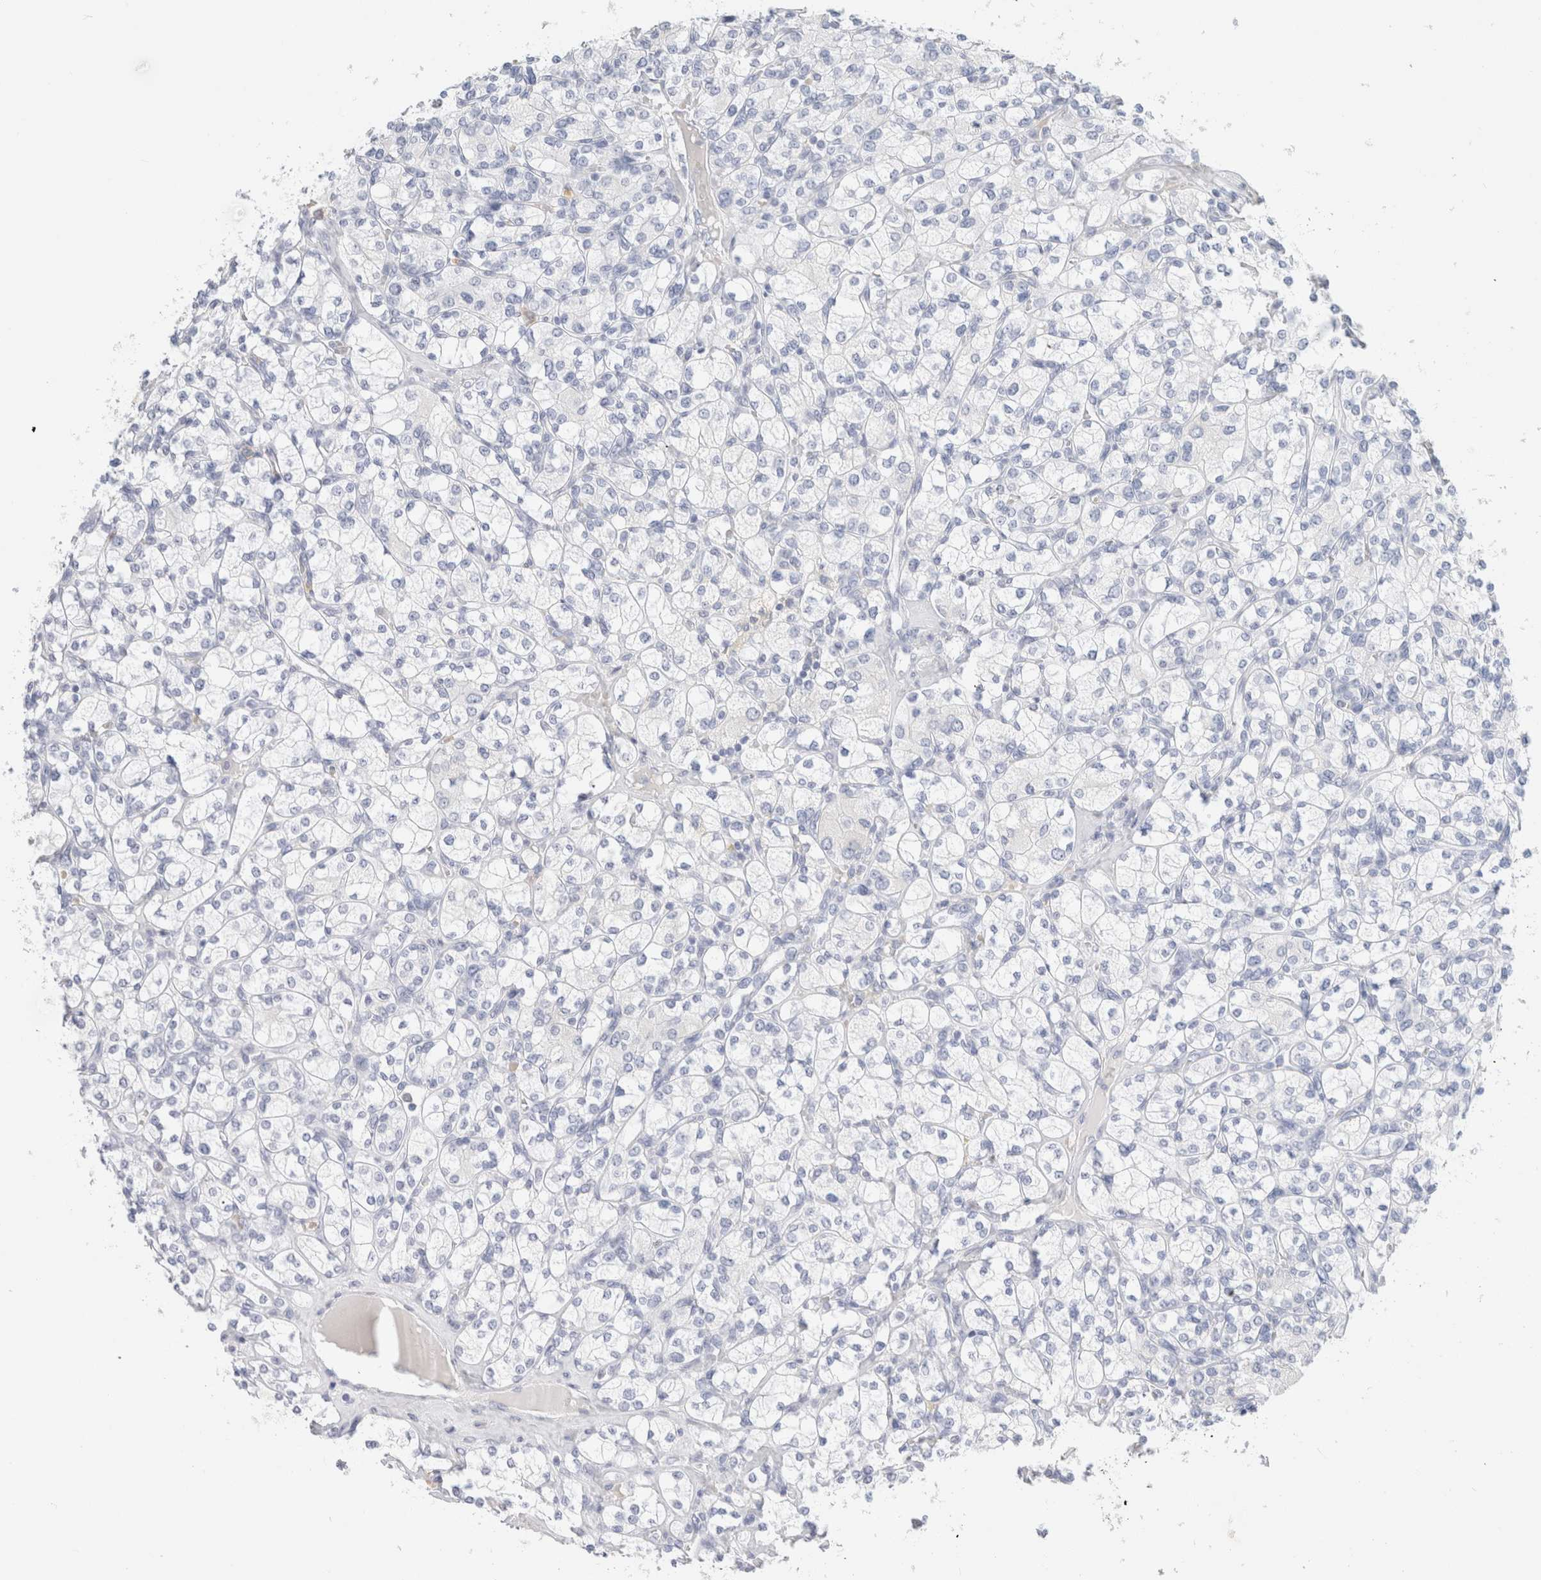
{"staining": {"intensity": "negative", "quantity": "none", "location": "none"}, "tissue": "renal cancer", "cell_type": "Tumor cells", "image_type": "cancer", "snomed": [{"axis": "morphology", "description": "Adenocarcinoma, NOS"}, {"axis": "topography", "description": "Kidney"}], "caption": "Immunohistochemistry (IHC) image of renal cancer (adenocarcinoma) stained for a protein (brown), which demonstrates no staining in tumor cells.", "gene": "ARG1", "patient": {"sex": "male", "age": 77}}